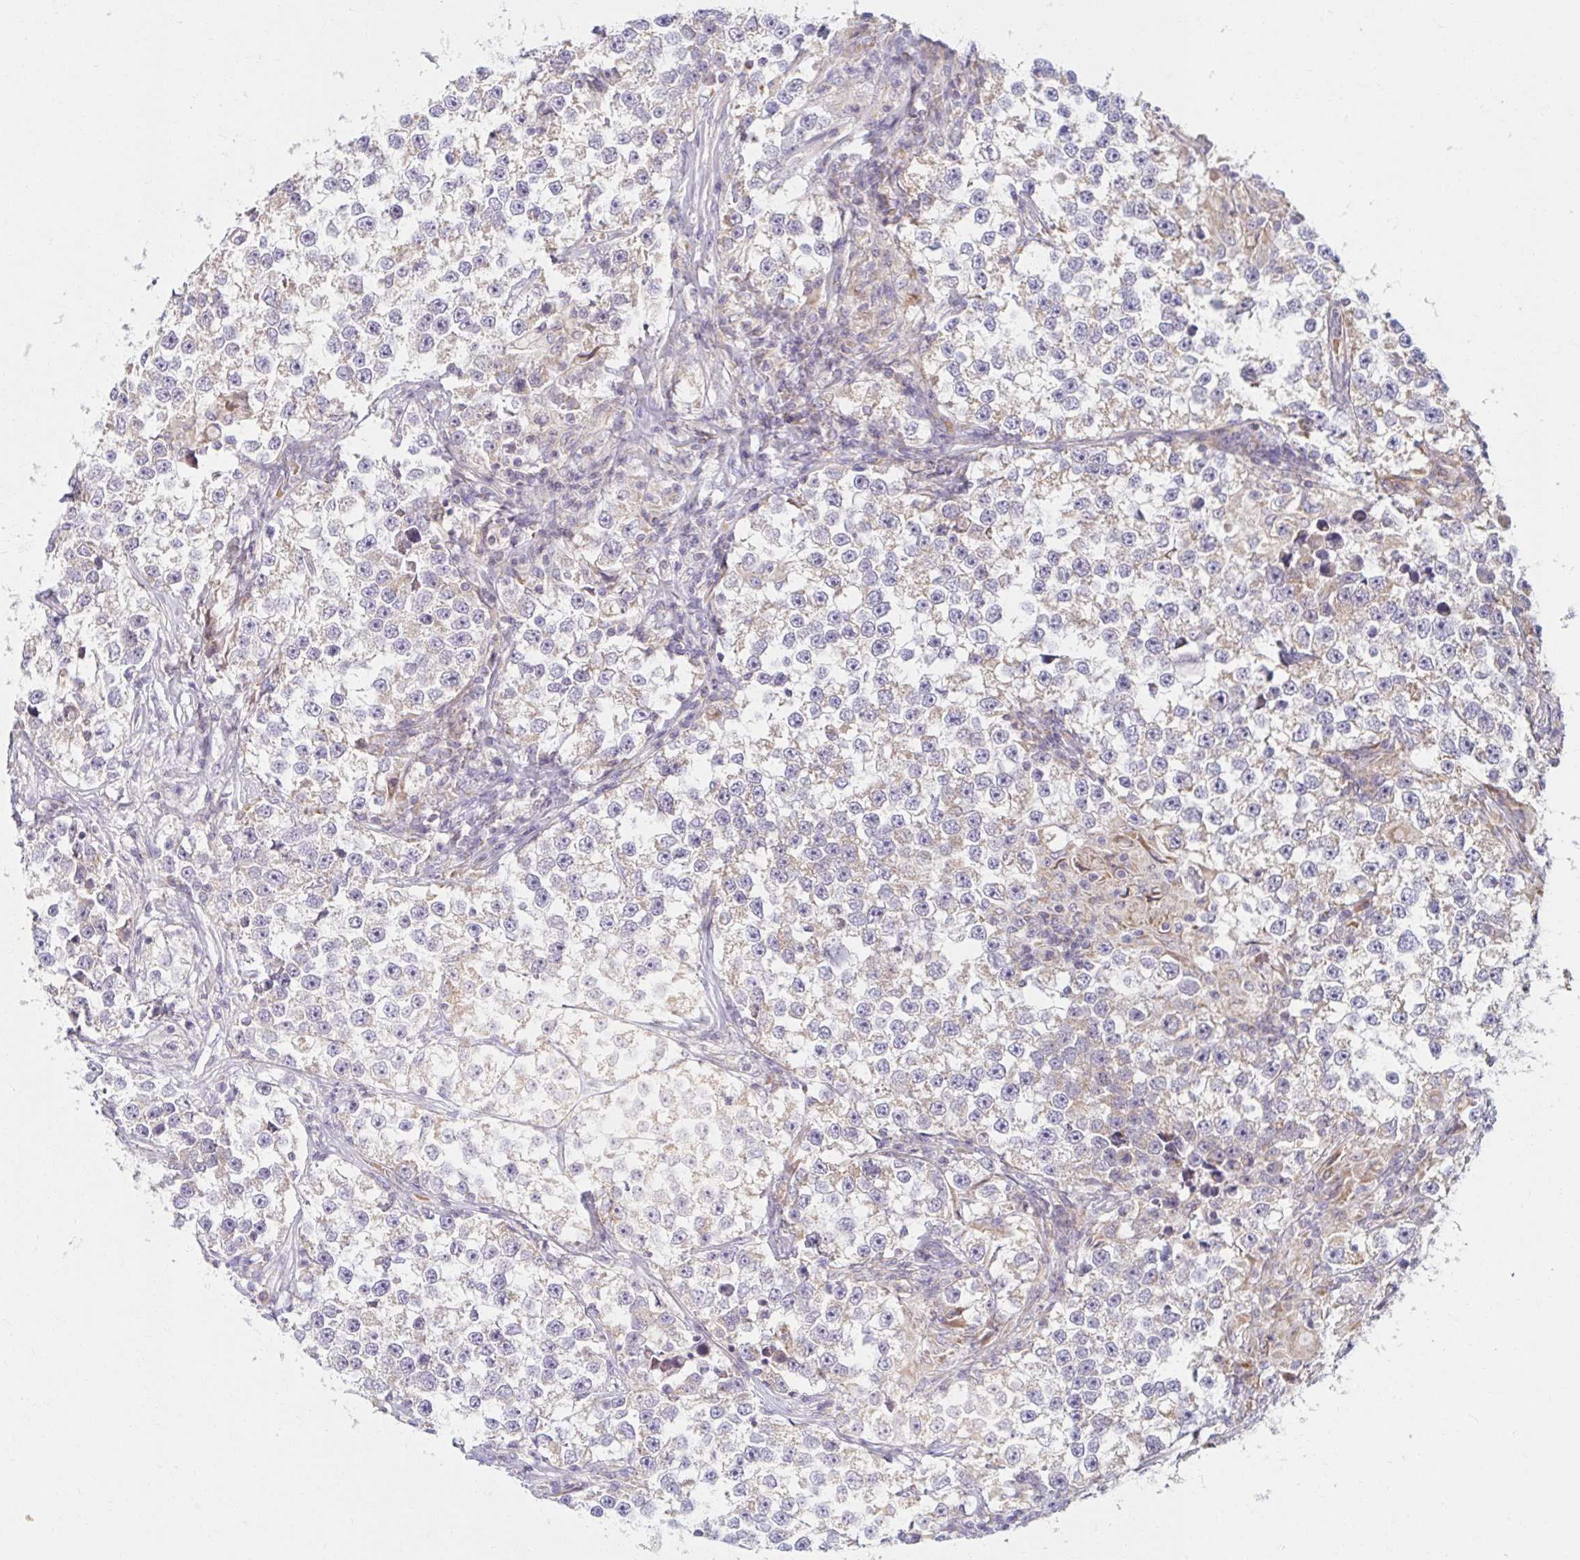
{"staining": {"intensity": "negative", "quantity": "none", "location": "none"}, "tissue": "testis cancer", "cell_type": "Tumor cells", "image_type": "cancer", "snomed": [{"axis": "morphology", "description": "Seminoma, NOS"}, {"axis": "topography", "description": "Testis"}], "caption": "A histopathology image of testis cancer (seminoma) stained for a protein demonstrates no brown staining in tumor cells.", "gene": "SKP2", "patient": {"sex": "male", "age": 46}}